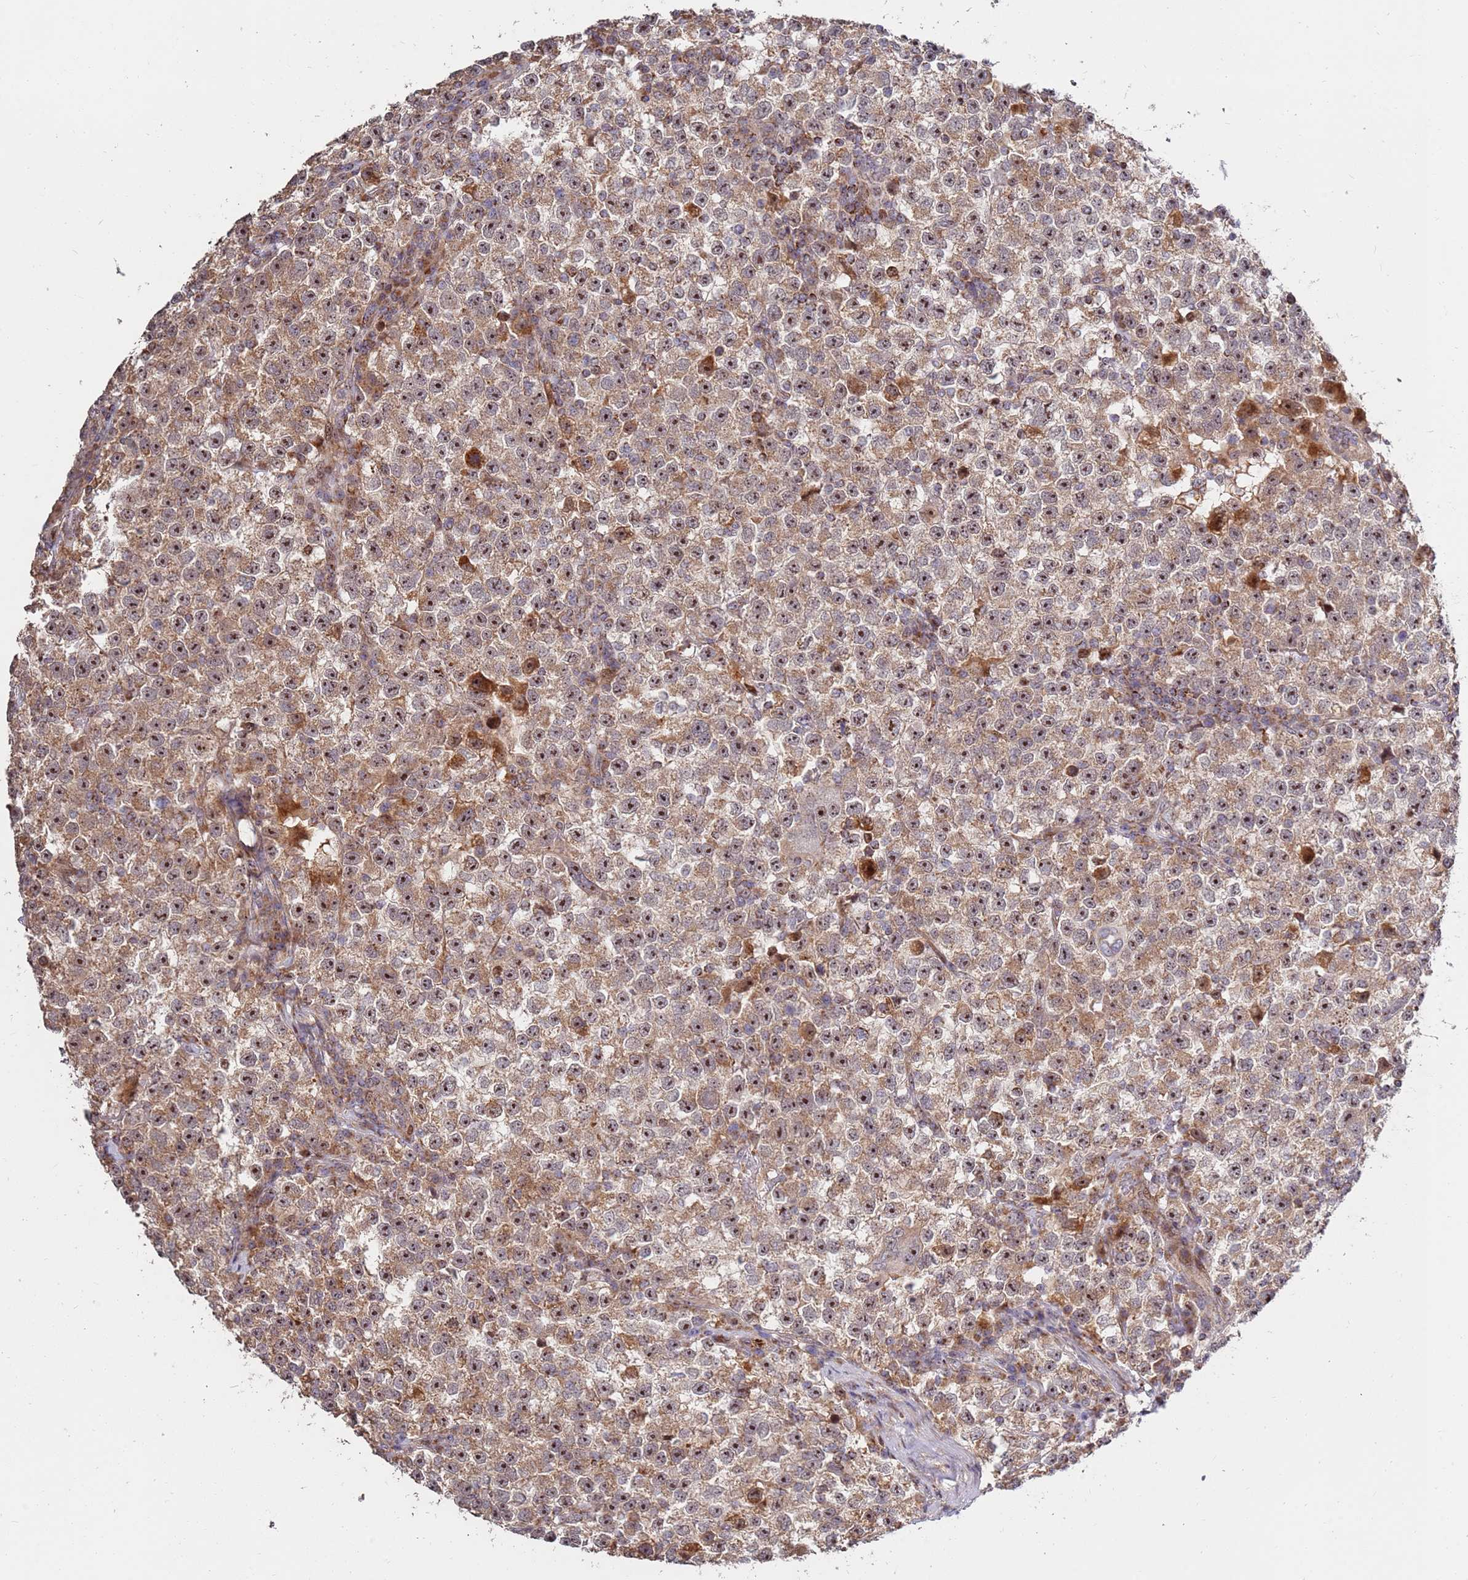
{"staining": {"intensity": "strong", "quantity": ">75%", "location": "cytoplasmic/membranous,nuclear"}, "tissue": "testis cancer", "cell_type": "Tumor cells", "image_type": "cancer", "snomed": [{"axis": "morphology", "description": "Seminoma, NOS"}, {"axis": "topography", "description": "Testis"}], "caption": "High-magnification brightfield microscopy of testis seminoma stained with DAB (brown) and counterstained with hematoxylin (blue). tumor cells exhibit strong cytoplasmic/membranous and nuclear staining is appreciated in approximately>75% of cells.", "gene": "KIF25", "patient": {"sex": "male", "age": 22}}